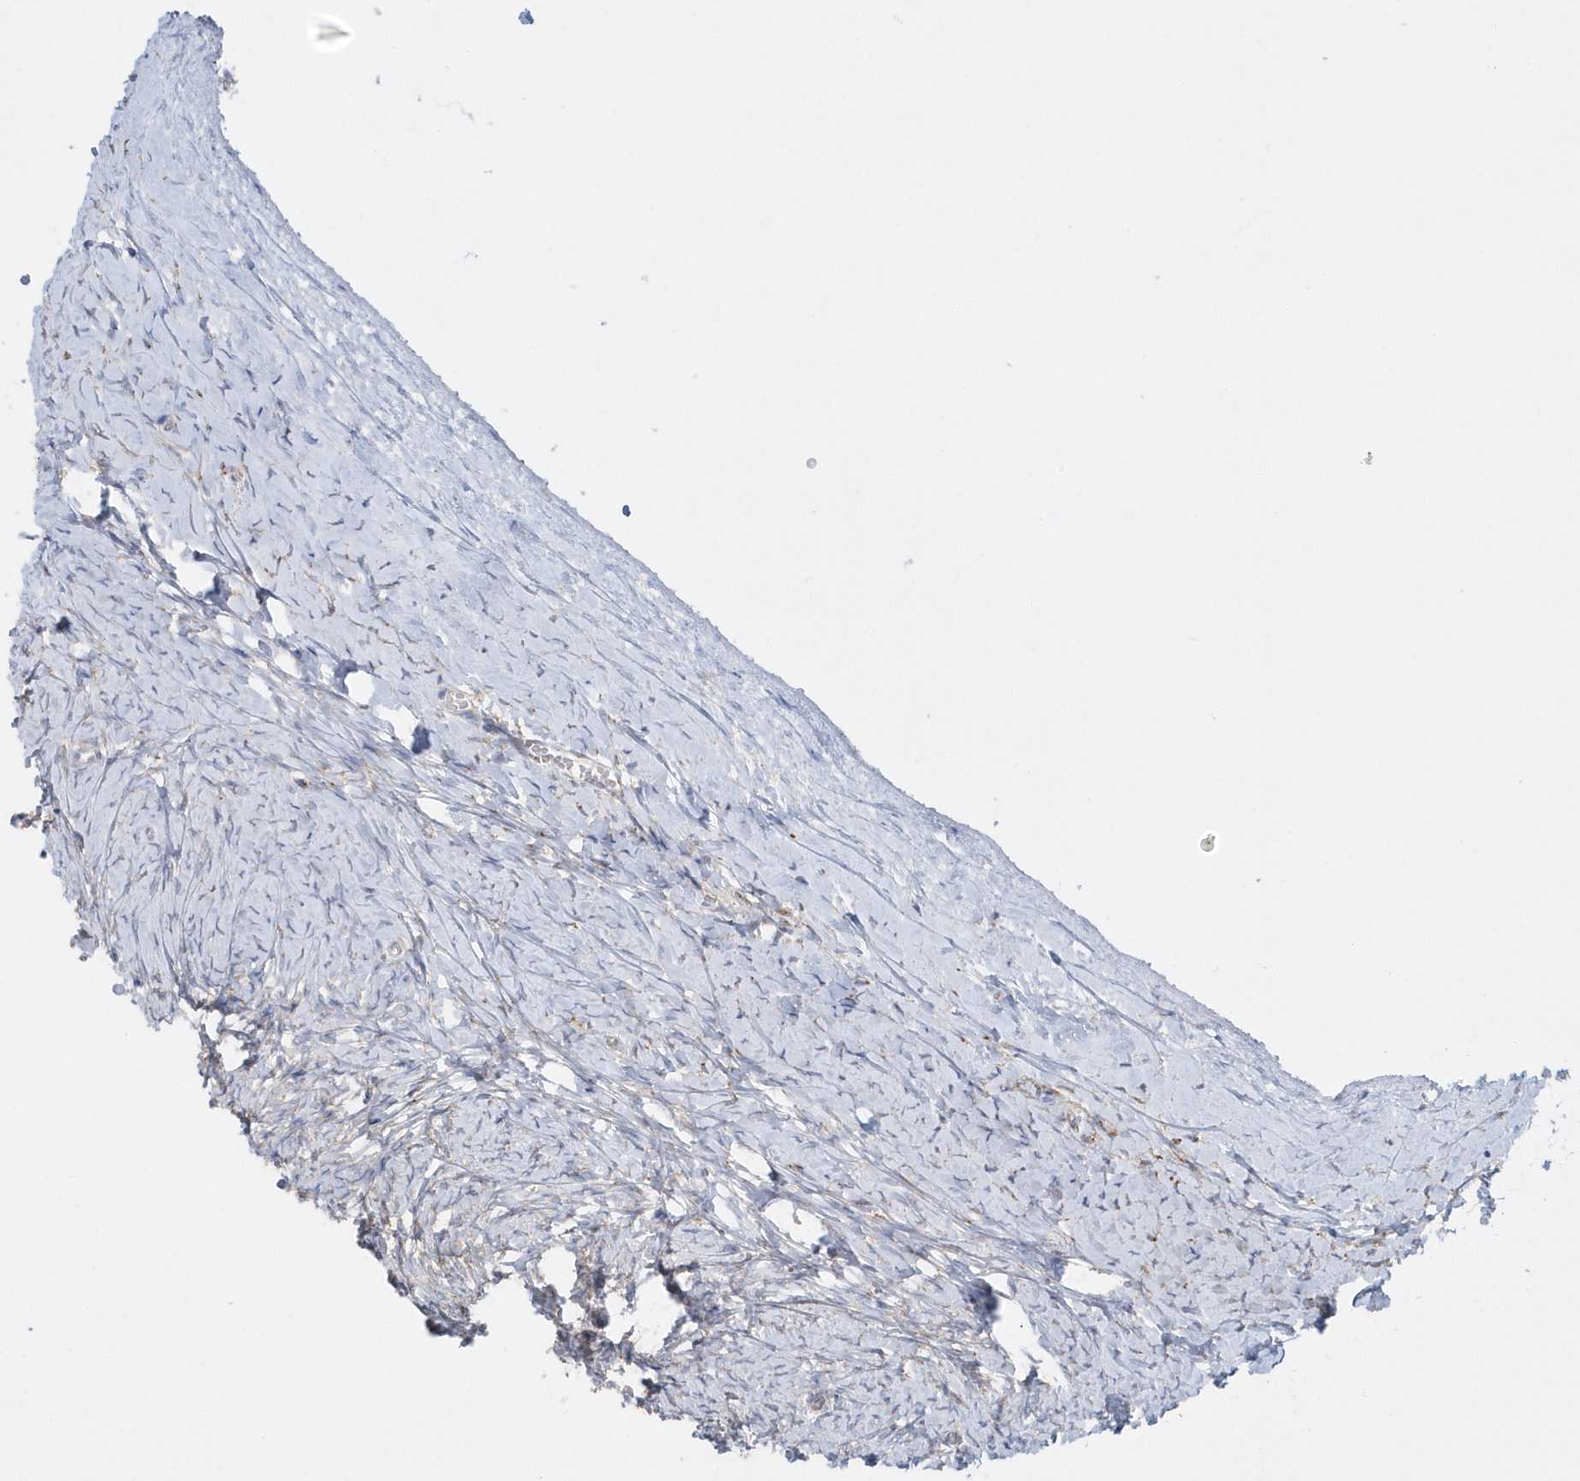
{"staining": {"intensity": "negative", "quantity": "none", "location": "none"}, "tissue": "ovary", "cell_type": "Ovarian stroma cells", "image_type": "normal", "snomed": [{"axis": "morphology", "description": "Normal tissue, NOS"}, {"axis": "morphology", "description": "Developmental malformation"}, {"axis": "topography", "description": "Ovary"}], "caption": "Ovarian stroma cells show no significant expression in benign ovary.", "gene": "EIF3C", "patient": {"sex": "female", "age": 39}}